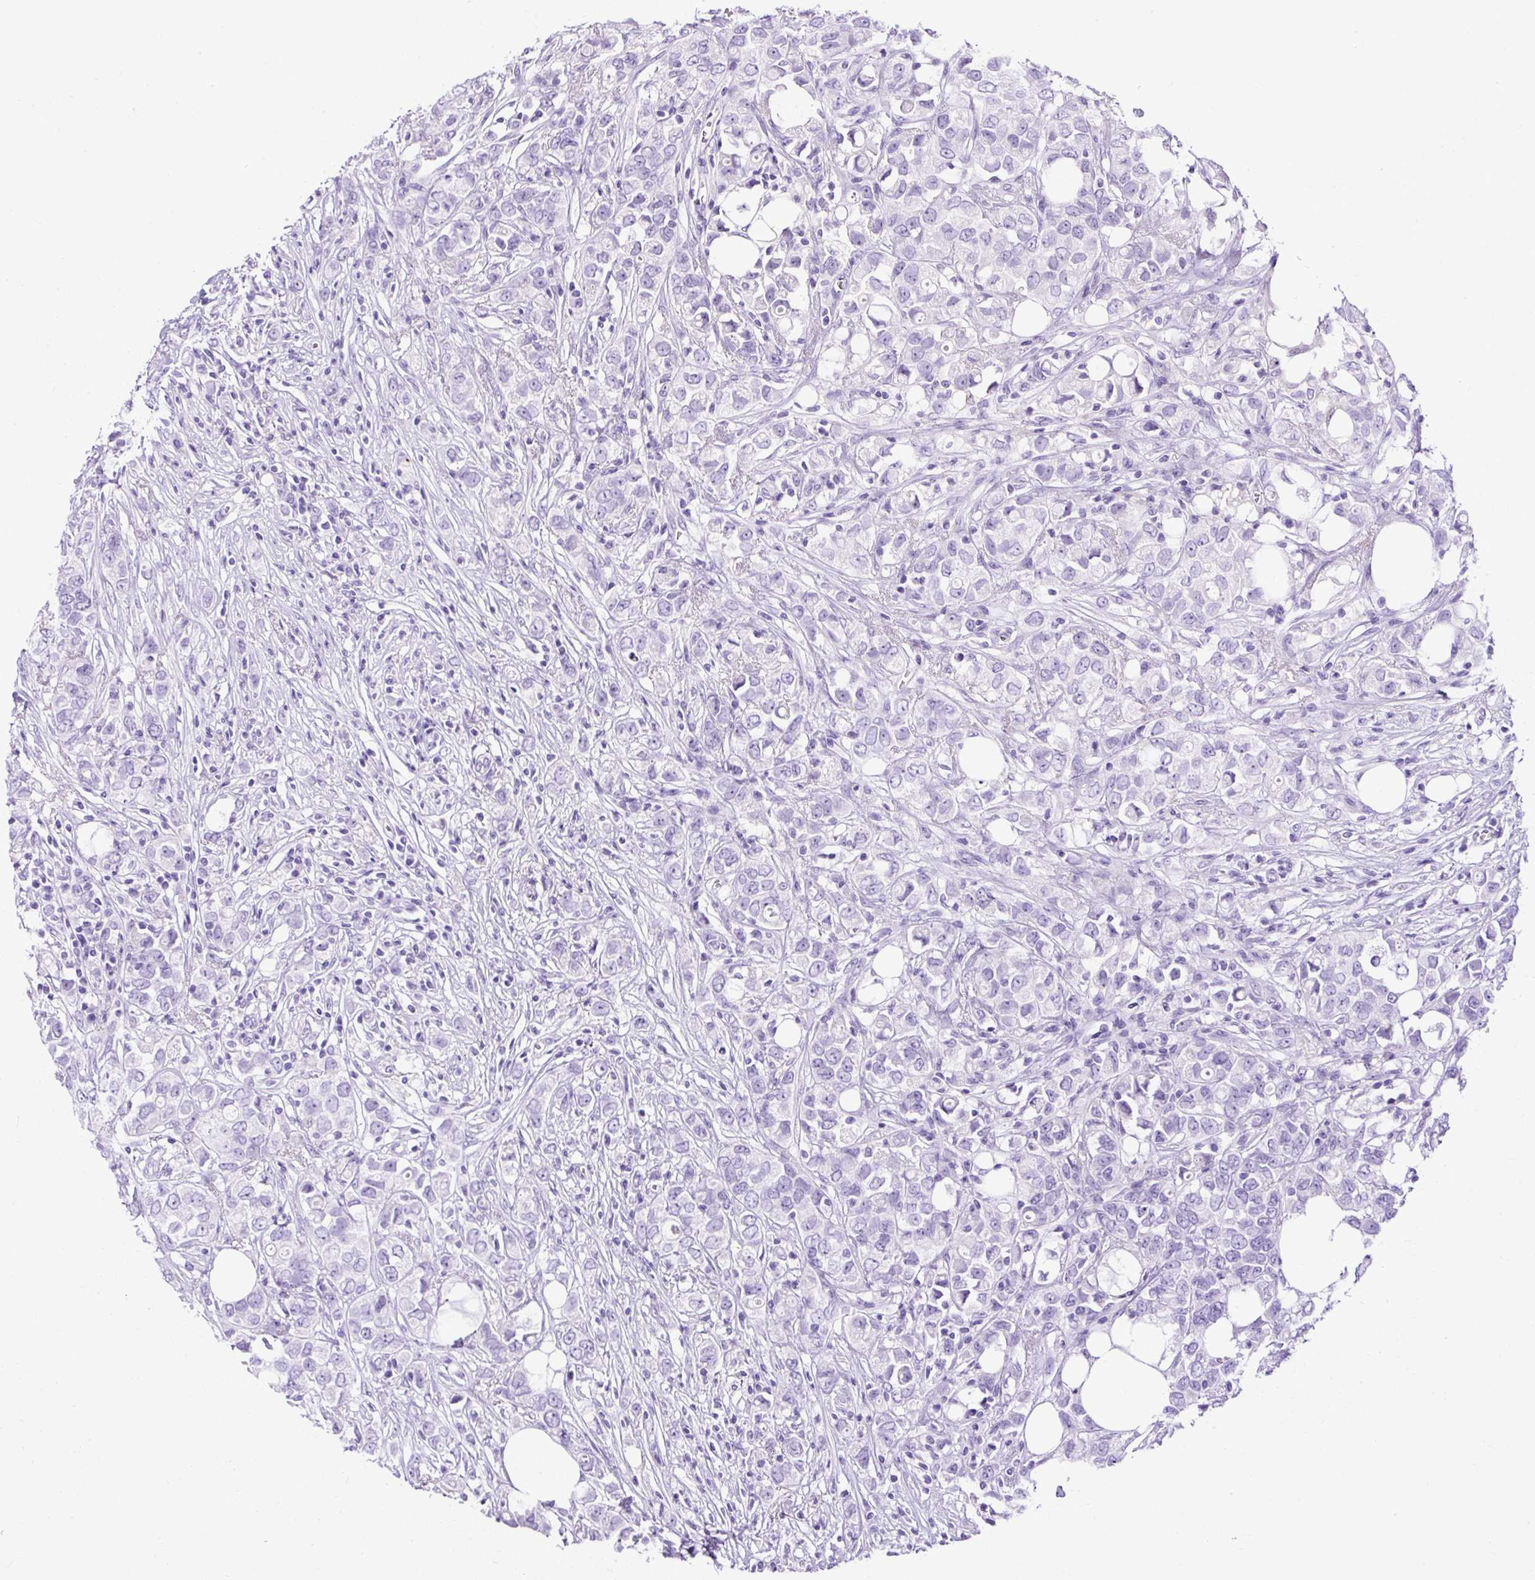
{"staining": {"intensity": "negative", "quantity": "none", "location": "none"}, "tissue": "breast cancer", "cell_type": "Tumor cells", "image_type": "cancer", "snomed": [{"axis": "morphology", "description": "Lobular carcinoma"}, {"axis": "topography", "description": "Breast"}], "caption": "Tumor cells are negative for protein expression in human lobular carcinoma (breast). The staining is performed using DAB brown chromogen with nuclei counter-stained in using hematoxylin.", "gene": "UPP1", "patient": {"sex": "female", "age": 91}}